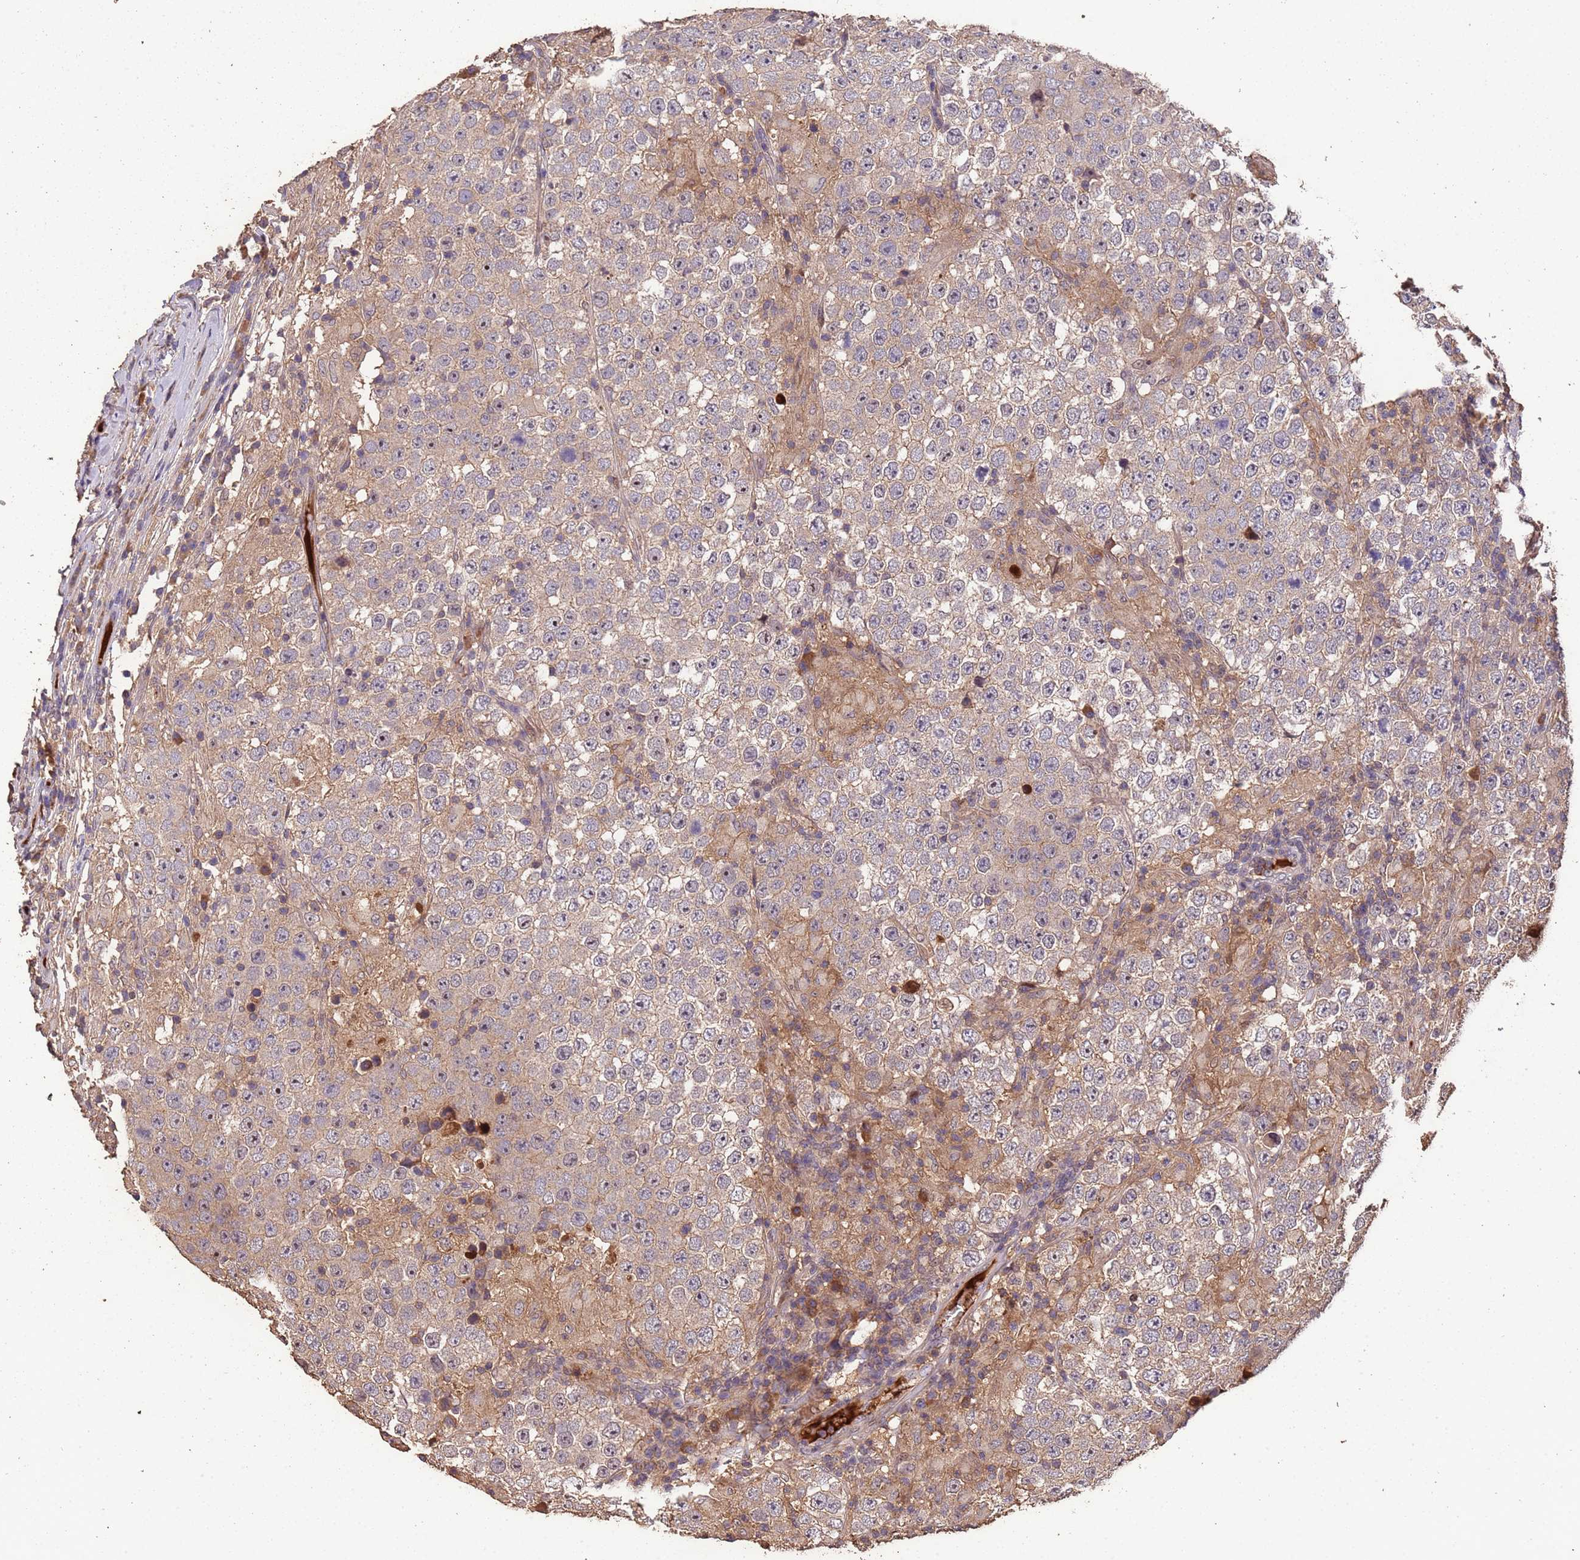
{"staining": {"intensity": "weak", "quantity": "<25%", "location": "cytoplasmic/membranous"}, "tissue": "testis cancer", "cell_type": "Tumor cells", "image_type": "cancer", "snomed": [{"axis": "morphology", "description": "Normal tissue, NOS"}, {"axis": "morphology", "description": "Urothelial carcinoma, High grade"}, {"axis": "morphology", "description": "Seminoma, NOS"}, {"axis": "morphology", "description": "Carcinoma, Embryonal, NOS"}, {"axis": "topography", "description": "Urinary bladder"}, {"axis": "topography", "description": "Testis"}], "caption": "Testis cancer stained for a protein using IHC shows no positivity tumor cells.", "gene": "CCDC184", "patient": {"sex": "male", "age": 41}}